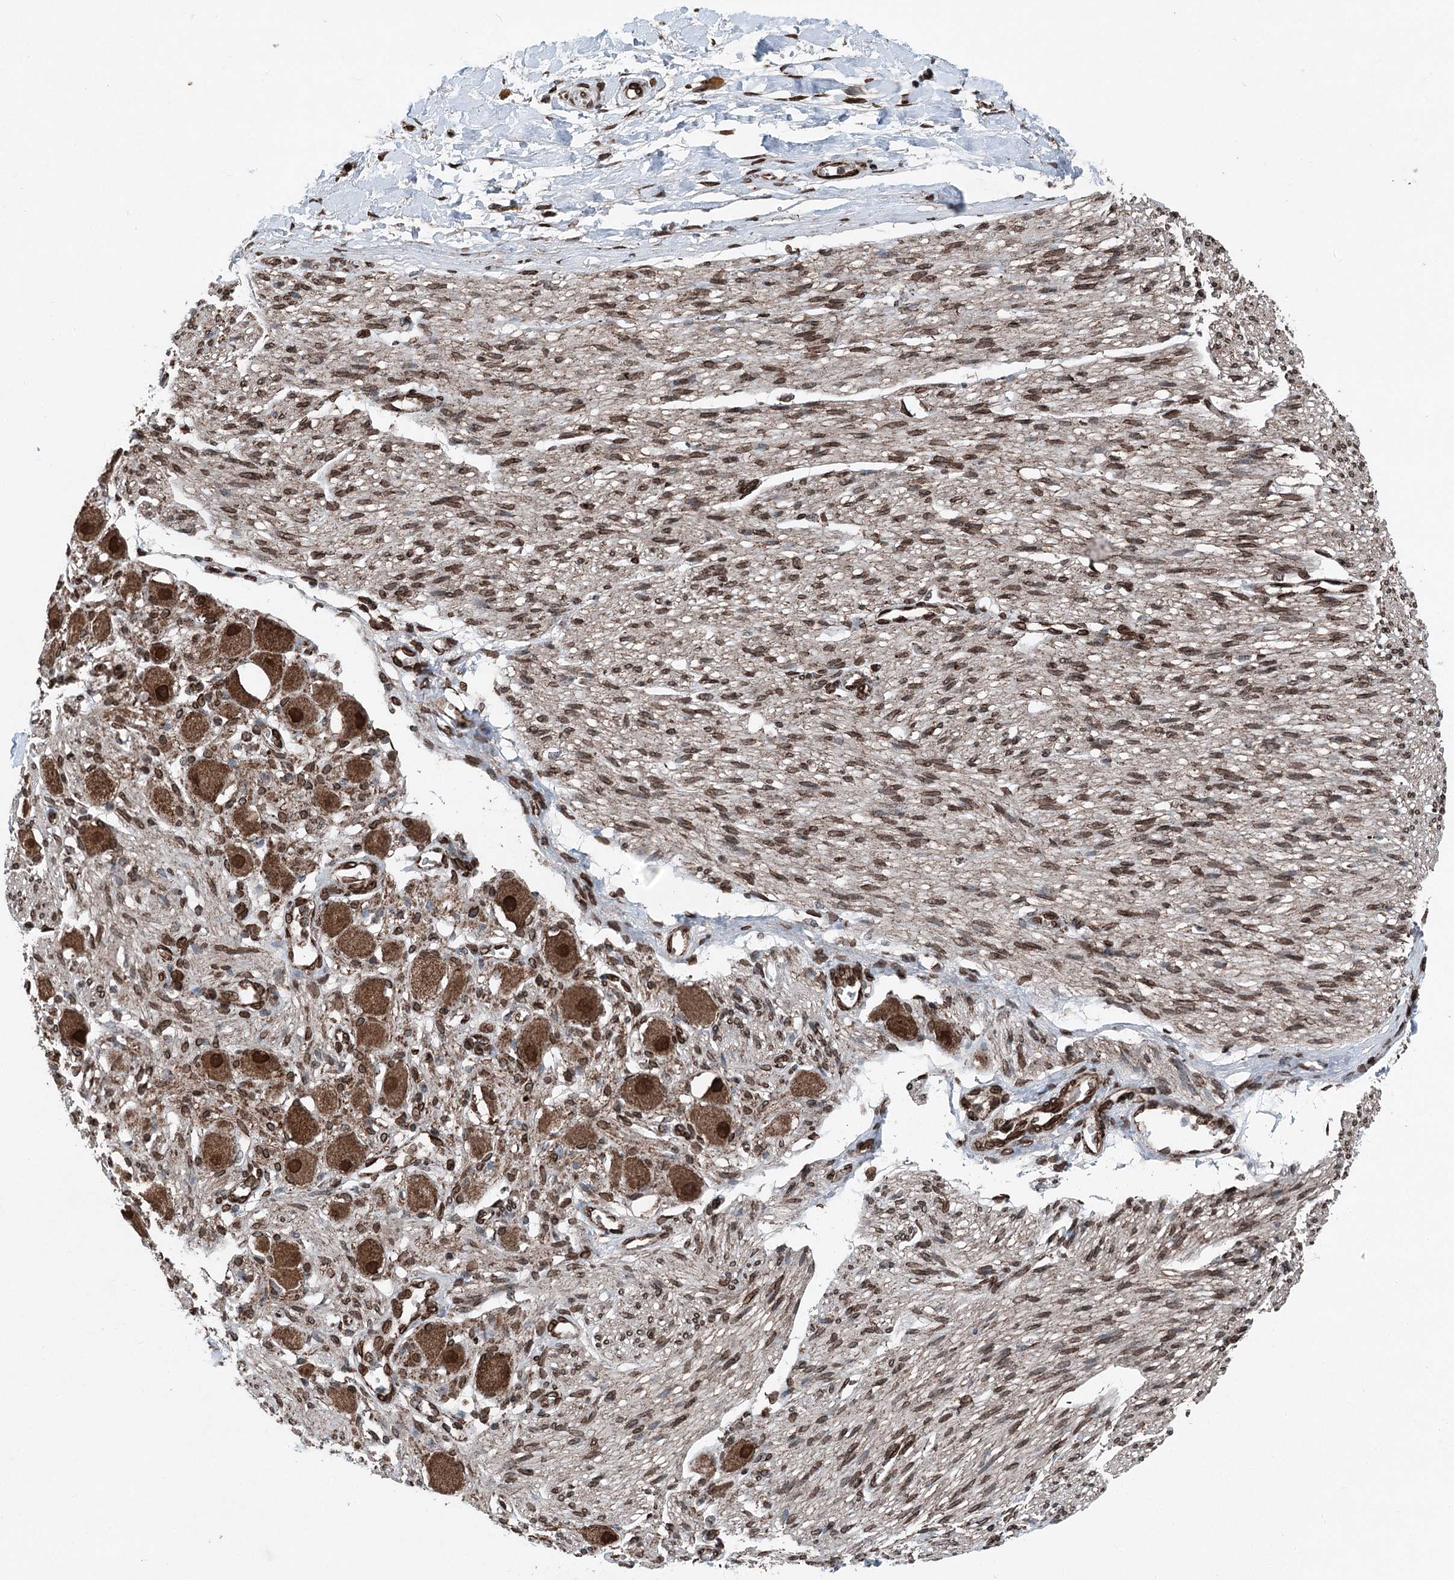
{"staining": {"intensity": "moderate", "quantity": "25%-75%", "location": "cytoplasmic/membranous"}, "tissue": "adipose tissue", "cell_type": "Adipocytes", "image_type": "normal", "snomed": [{"axis": "morphology", "description": "Normal tissue, NOS"}, {"axis": "topography", "description": "Kidney"}, {"axis": "topography", "description": "Peripheral nerve tissue"}], "caption": "Adipose tissue stained with immunohistochemistry (IHC) shows moderate cytoplasmic/membranous expression in approximately 25%-75% of adipocytes.", "gene": "BCKDHA", "patient": {"sex": "male", "age": 7}}